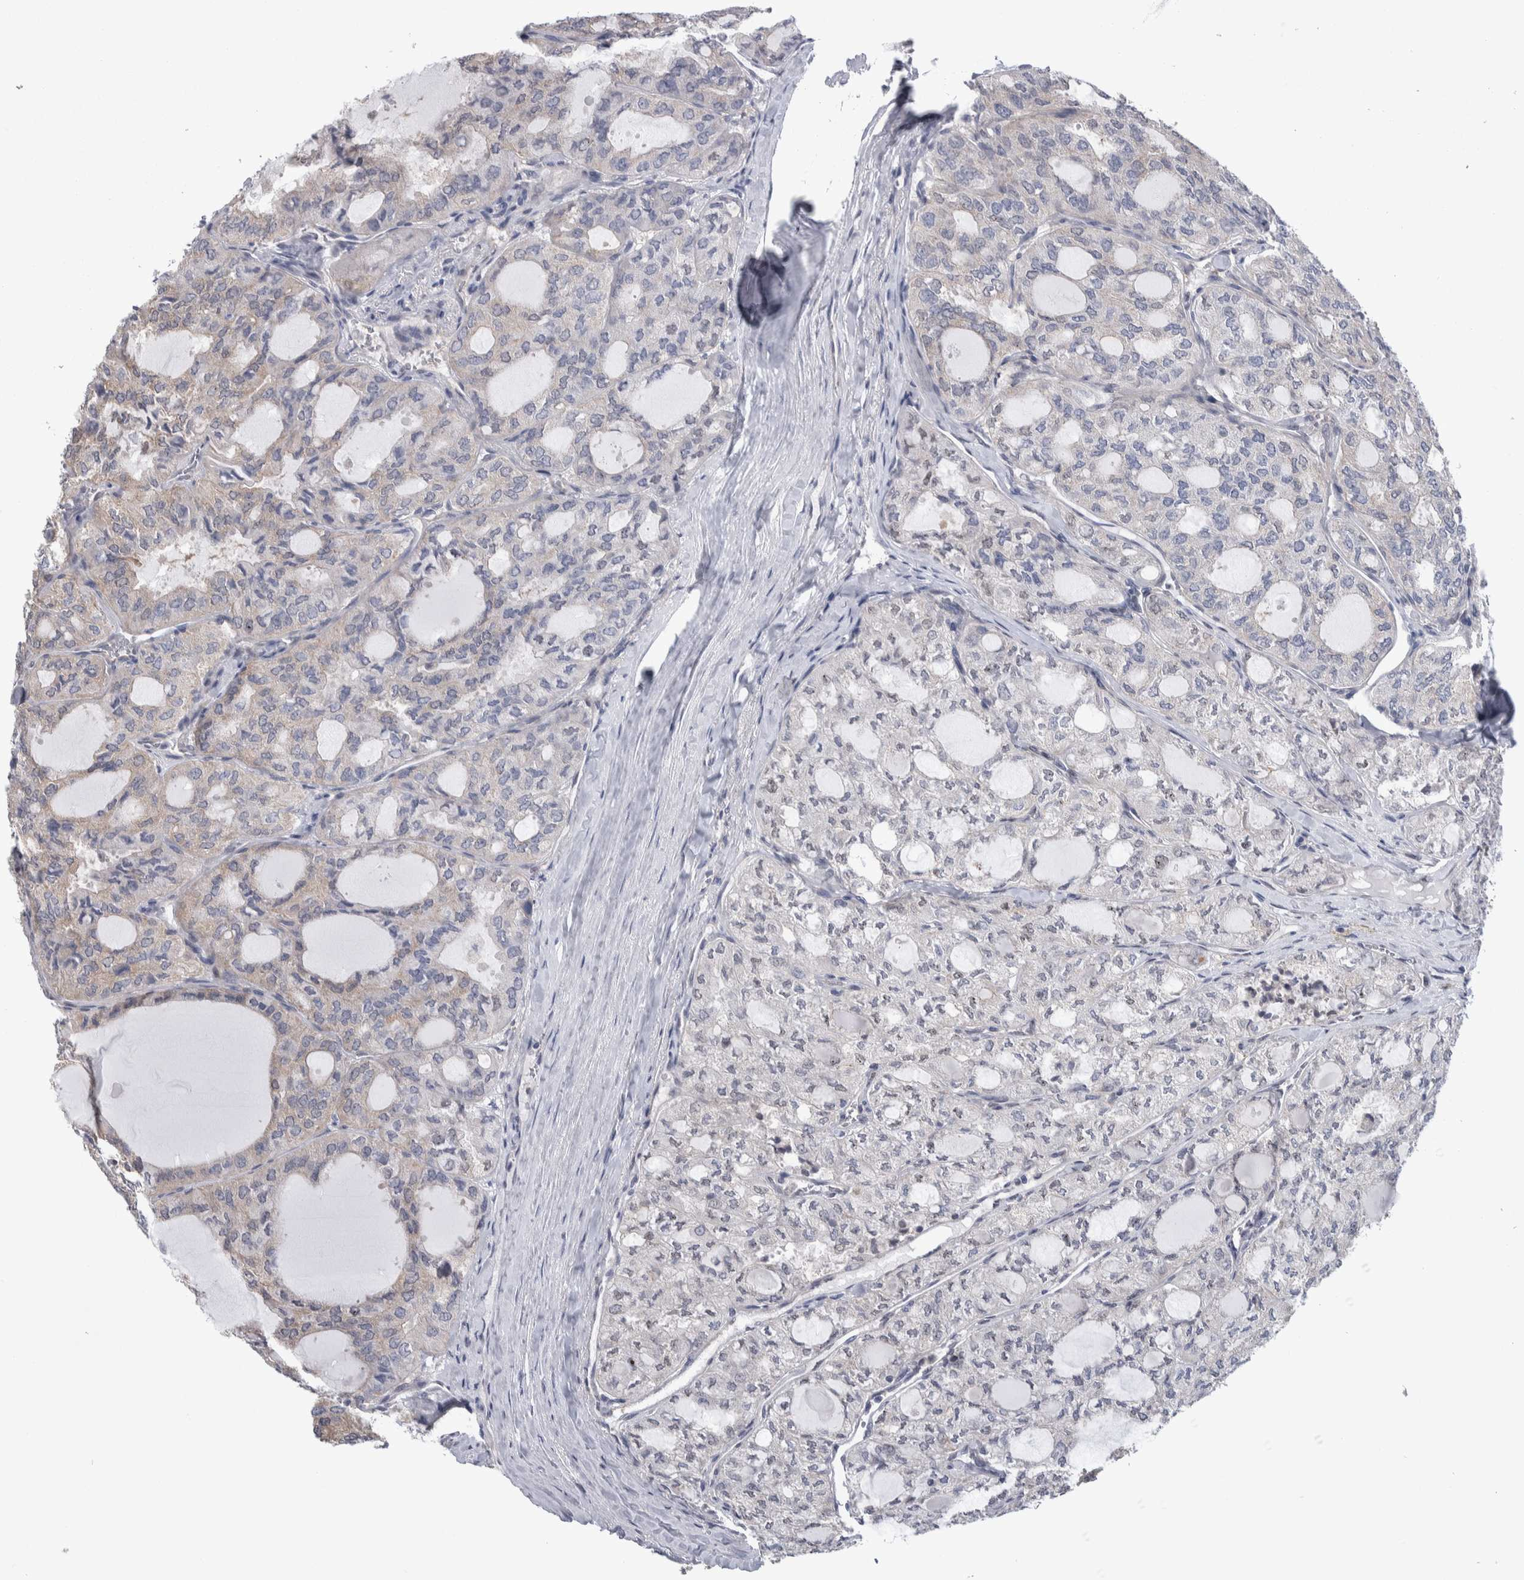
{"staining": {"intensity": "weak", "quantity": "<25%", "location": "cytoplasmic/membranous"}, "tissue": "thyroid cancer", "cell_type": "Tumor cells", "image_type": "cancer", "snomed": [{"axis": "morphology", "description": "Follicular adenoma carcinoma, NOS"}, {"axis": "topography", "description": "Thyroid gland"}], "caption": "Tumor cells show no significant expression in thyroid cancer. (Brightfield microscopy of DAB (3,3'-diaminobenzidine) immunohistochemistry at high magnification).", "gene": "TAX1BP1", "patient": {"sex": "male", "age": 75}}